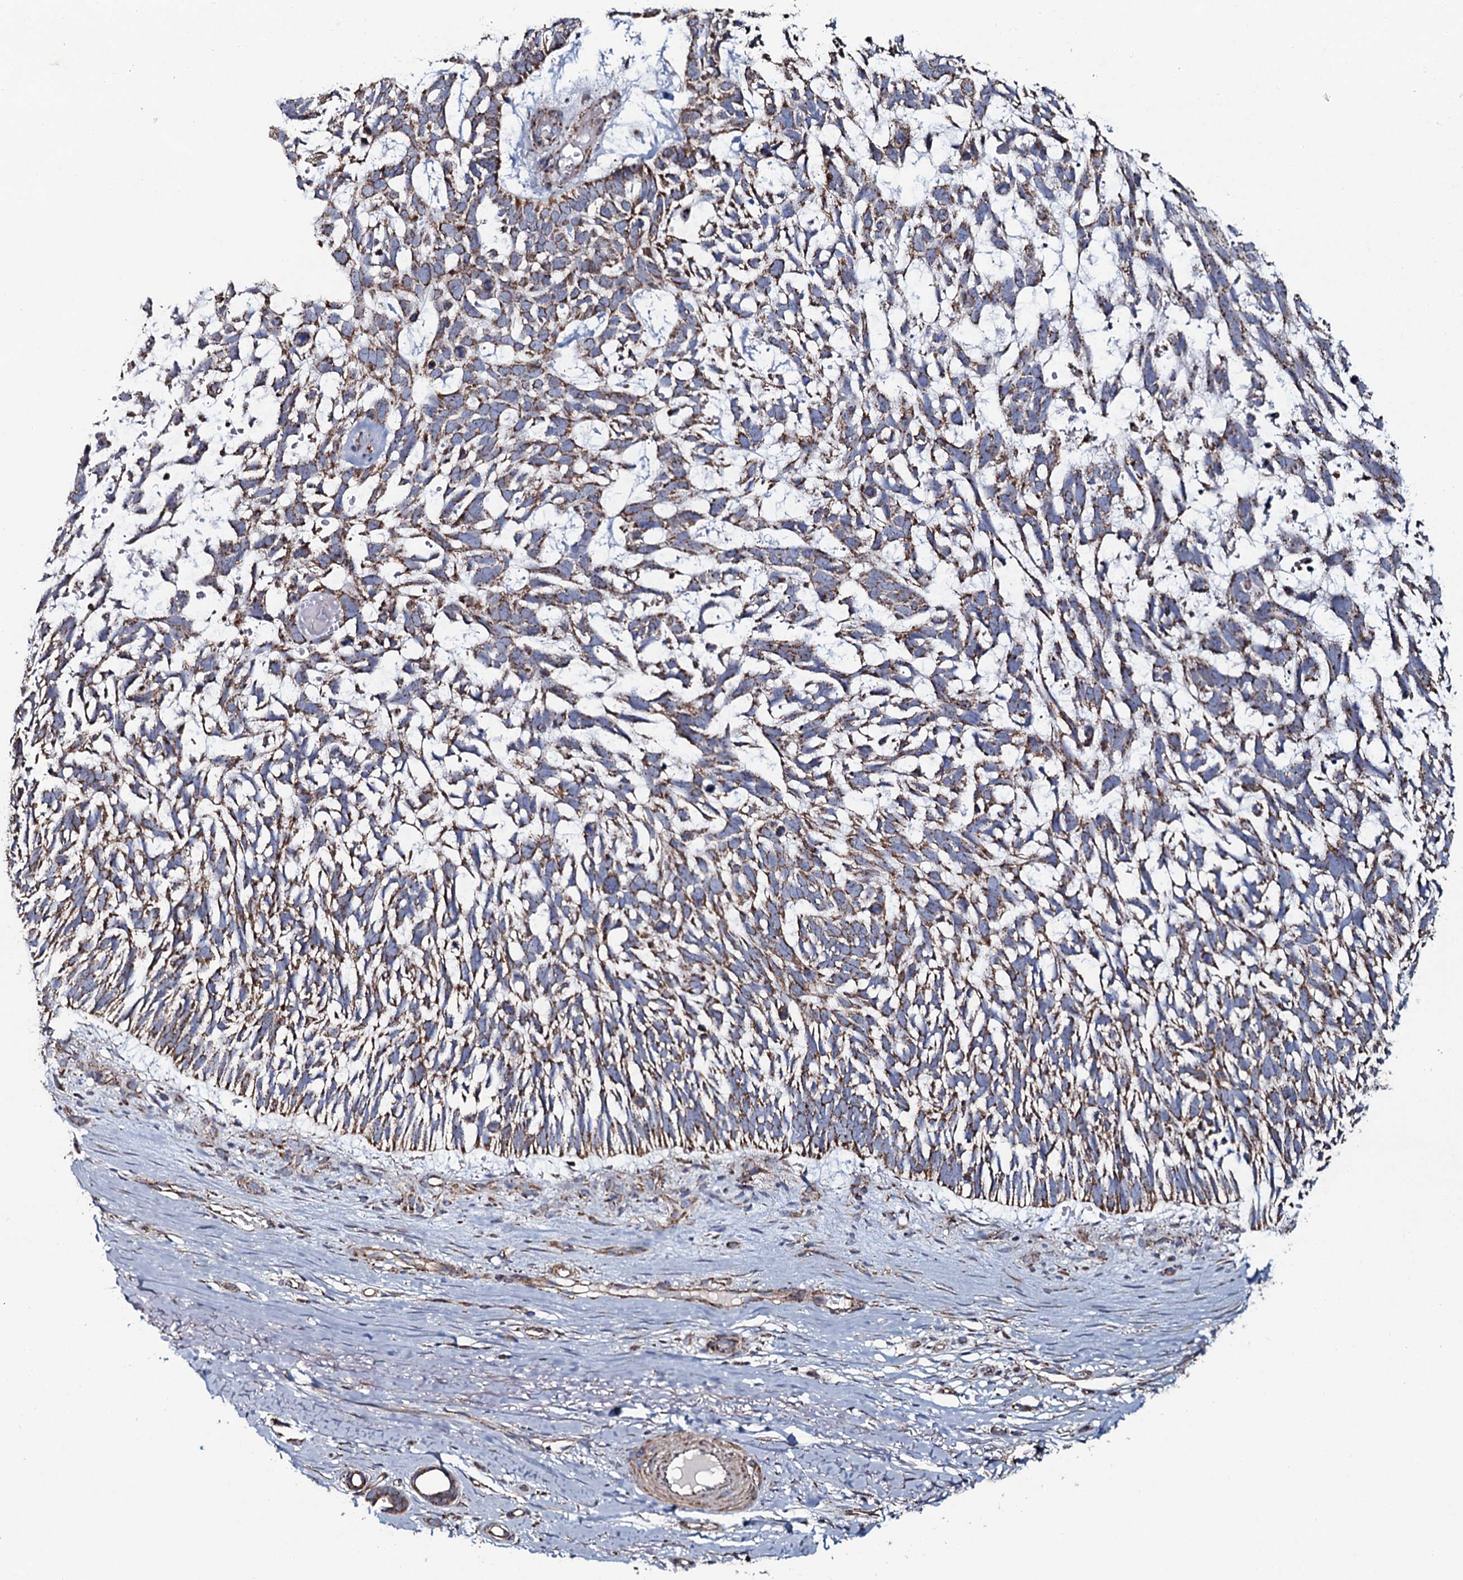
{"staining": {"intensity": "moderate", "quantity": ">75%", "location": "cytoplasmic/membranous"}, "tissue": "skin cancer", "cell_type": "Tumor cells", "image_type": "cancer", "snomed": [{"axis": "morphology", "description": "Basal cell carcinoma"}, {"axis": "topography", "description": "Skin"}], "caption": "The histopathology image shows a brown stain indicating the presence of a protein in the cytoplasmic/membranous of tumor cells in skin cancer (basal cell carcinoma).", "gene": "EVC2", "patient": {"sex": "male", "age": 88}}